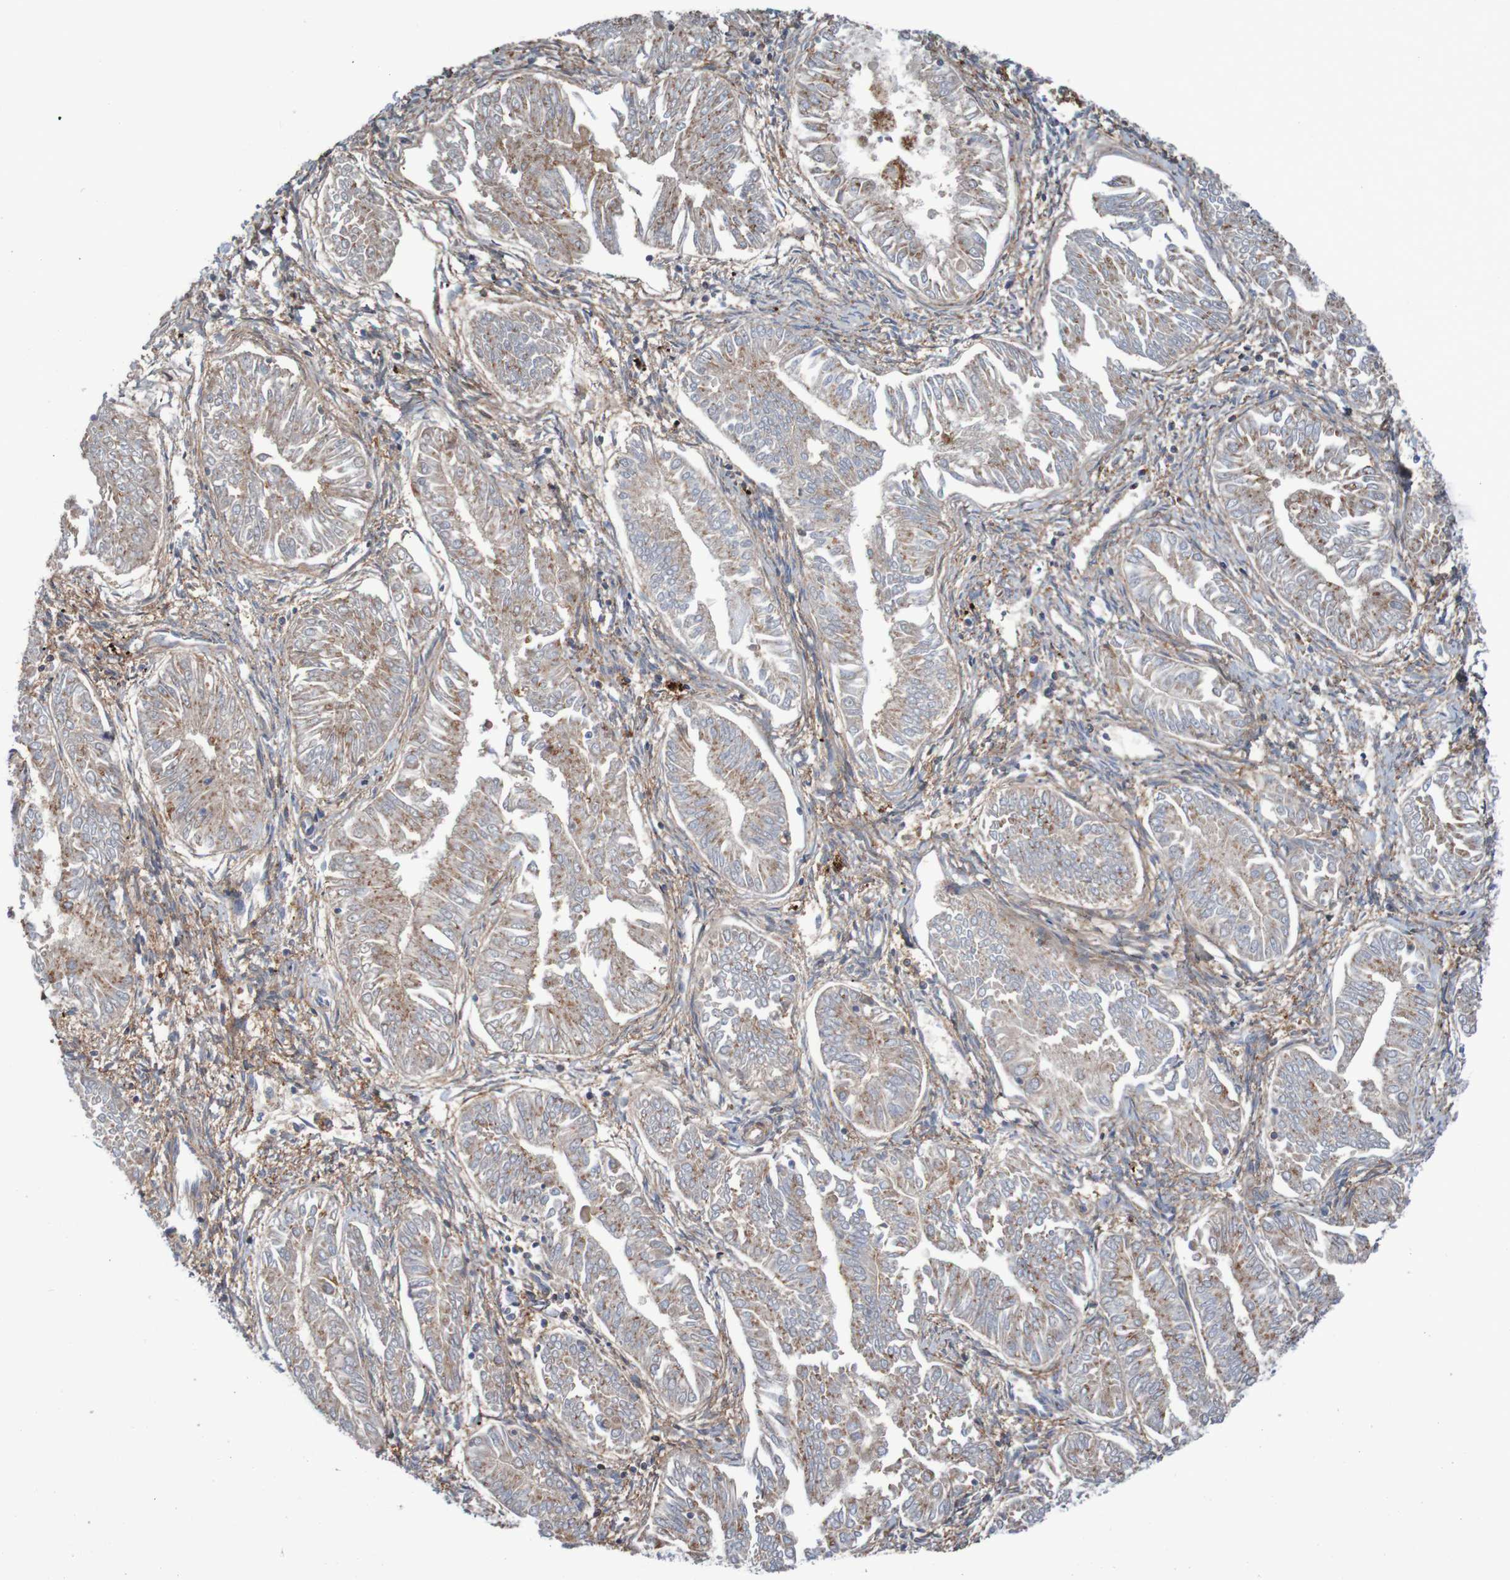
{"staining": {"intensity": "moderate", "quantity": ">75%", "location": "cytoplasmic/membranous"}, "tissue": "endometrial cancer", "cell_type": "Tumor cells", "image_type": "cancer", "snomed": [{"axis": "morphology", "description": "Adenocarcinoma, NOS"}, {"axis": "topography", "description": "Endometrium"}], "caption": "Immunohistochemical staining of endometrial adenocarcinoma demonstrates medium levels of moderate cytoplasmic/membranous expression in about >75% of tumor cells.", "gene": "PDGFB", "patient": {"sex": "female", "age": 53}}